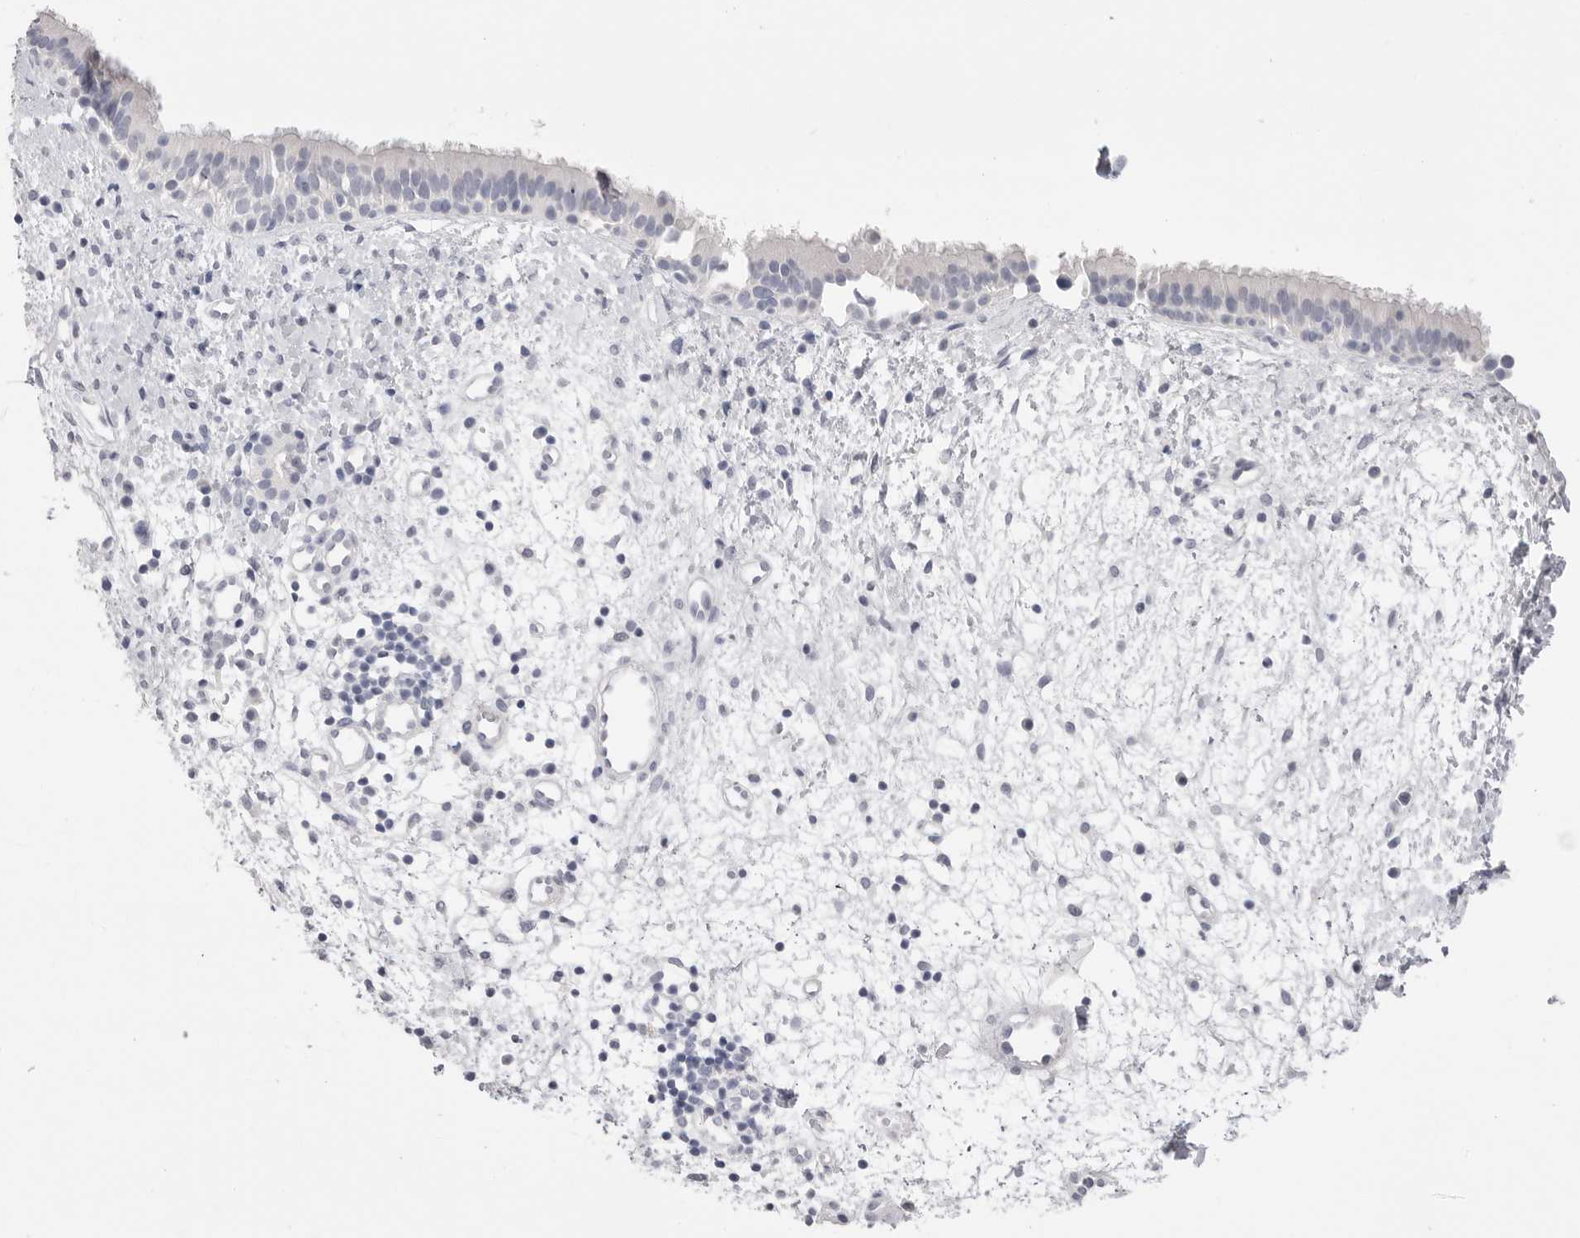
{"staining": {"intensity": "negative", "quantity": "none", "location": "none"}, "tissue": "nasopharynx", "cell_type": "Respiratory epithelial cells", "image_type": "normal", "snomed": [{"axis": "morphology", "description": "Normal tissue, NOS"}, {"axis": "topography", "description": "Nasopharynx"}], "caption": "Protein analysis of benign nasopharynx exhibits no significant positivity in respiratory epithelial cells. (Stains: DAB IHC with hematoxylin counter stain, Microscopy: brightfield microscopy at high magnification).", "gene": "CPB1", "patient": {"sex": "male", "age": 22}}